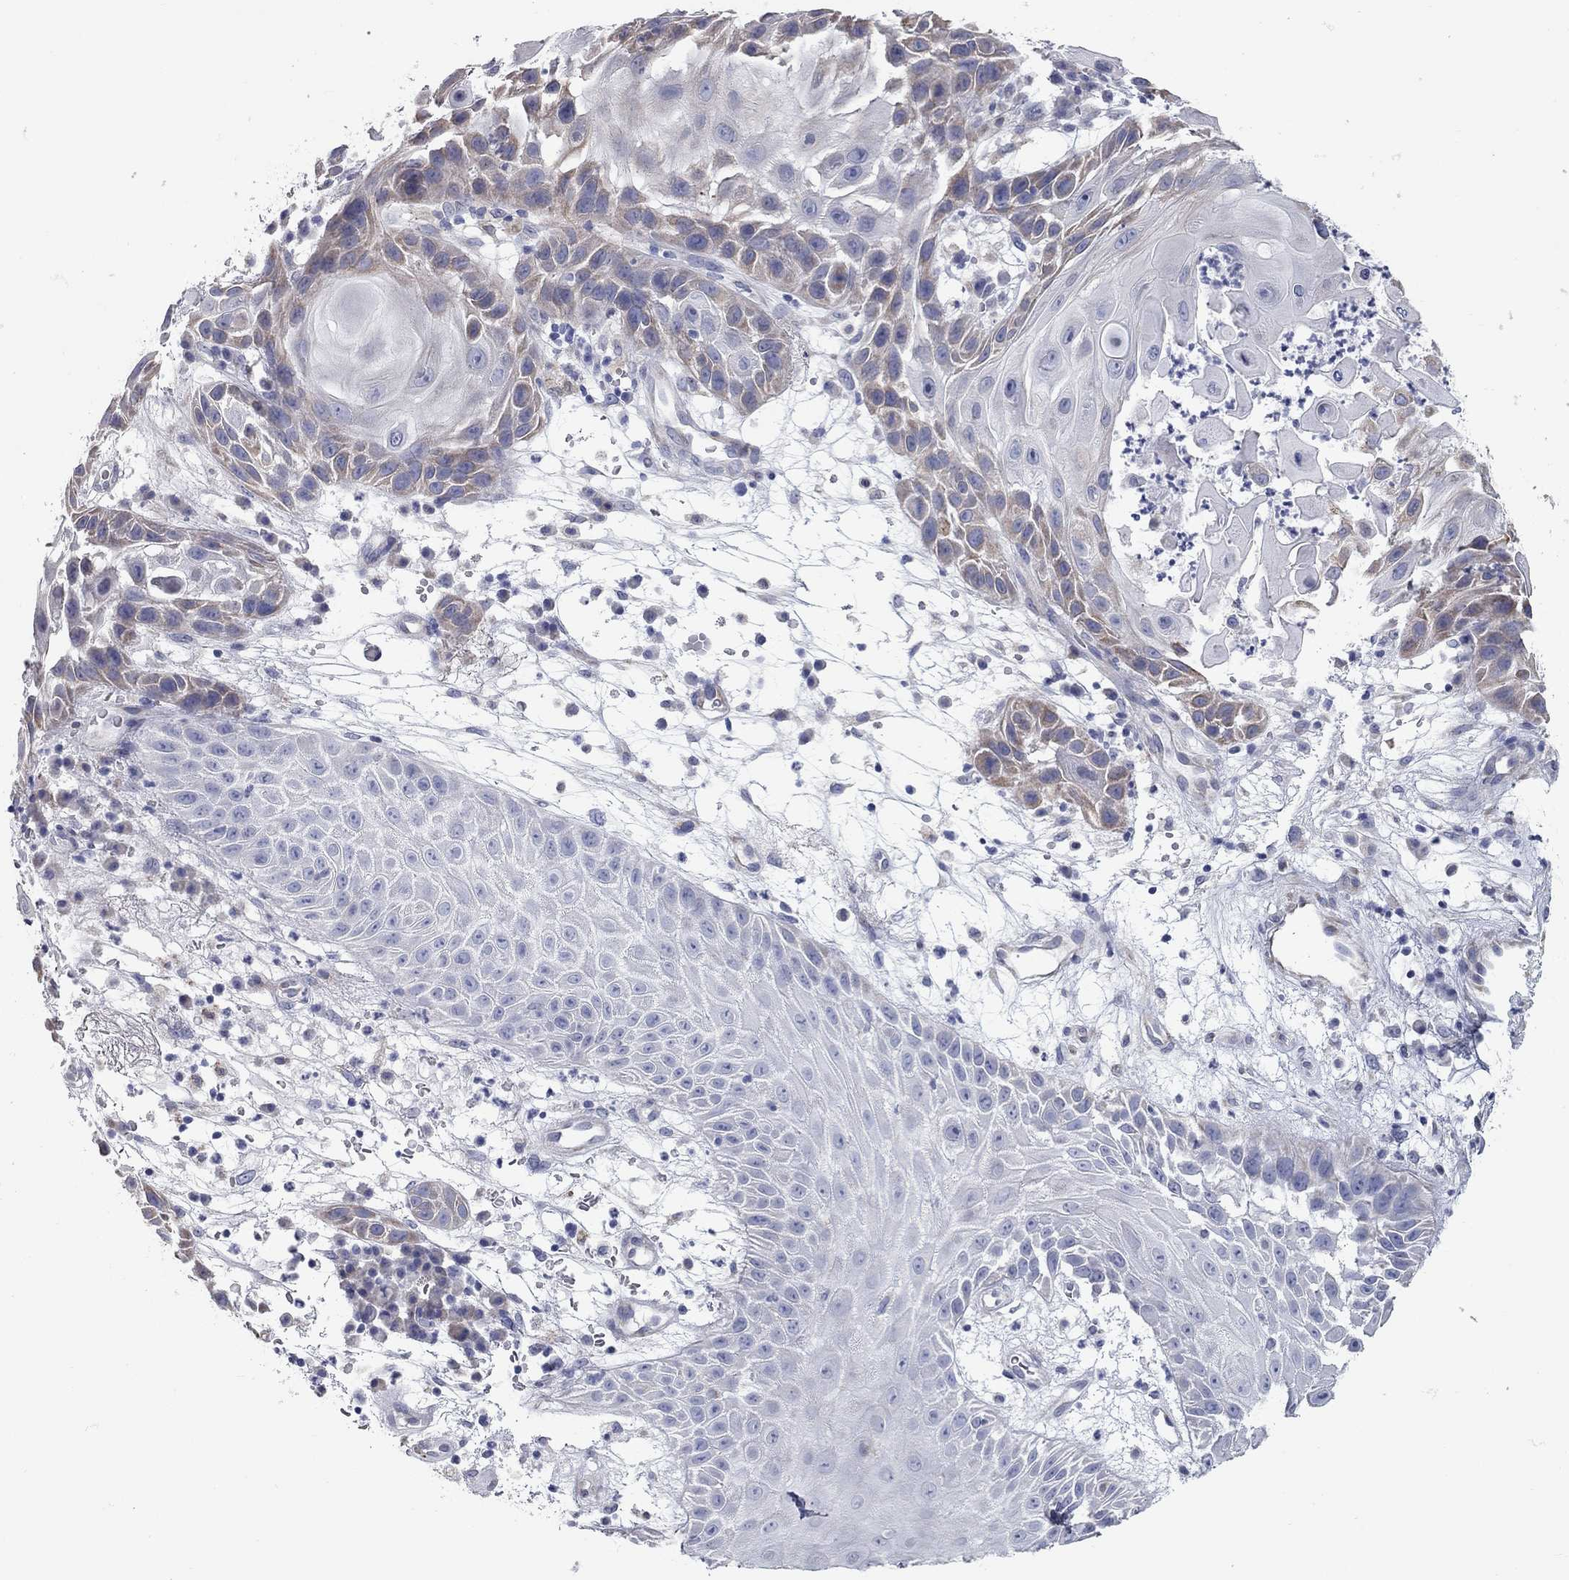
{"staining": {"intensity": "moderate", "quantity": "<25%", "location": "cytoplasmic/membranous"}, "tissue": "skin cancer", "cell_type": "Tumor cells", "image_type": "cancer", "snomed": [{"axis": "morphology", "description": "Normal tissue, NOS"}, {"axis": "morphology", "description": "Squamous cell carcinoma, NOS"}, {"axis": "topography", "description": "Skin"}], "caption": "Tumor cells demonstrate moderate cytoplasmic/membranous expression in approximately <25% of cells in skin cancer (squamous cell carcinoma).", "gene": "XAGE2", "patient": {"sex": "male", "age": 79}}